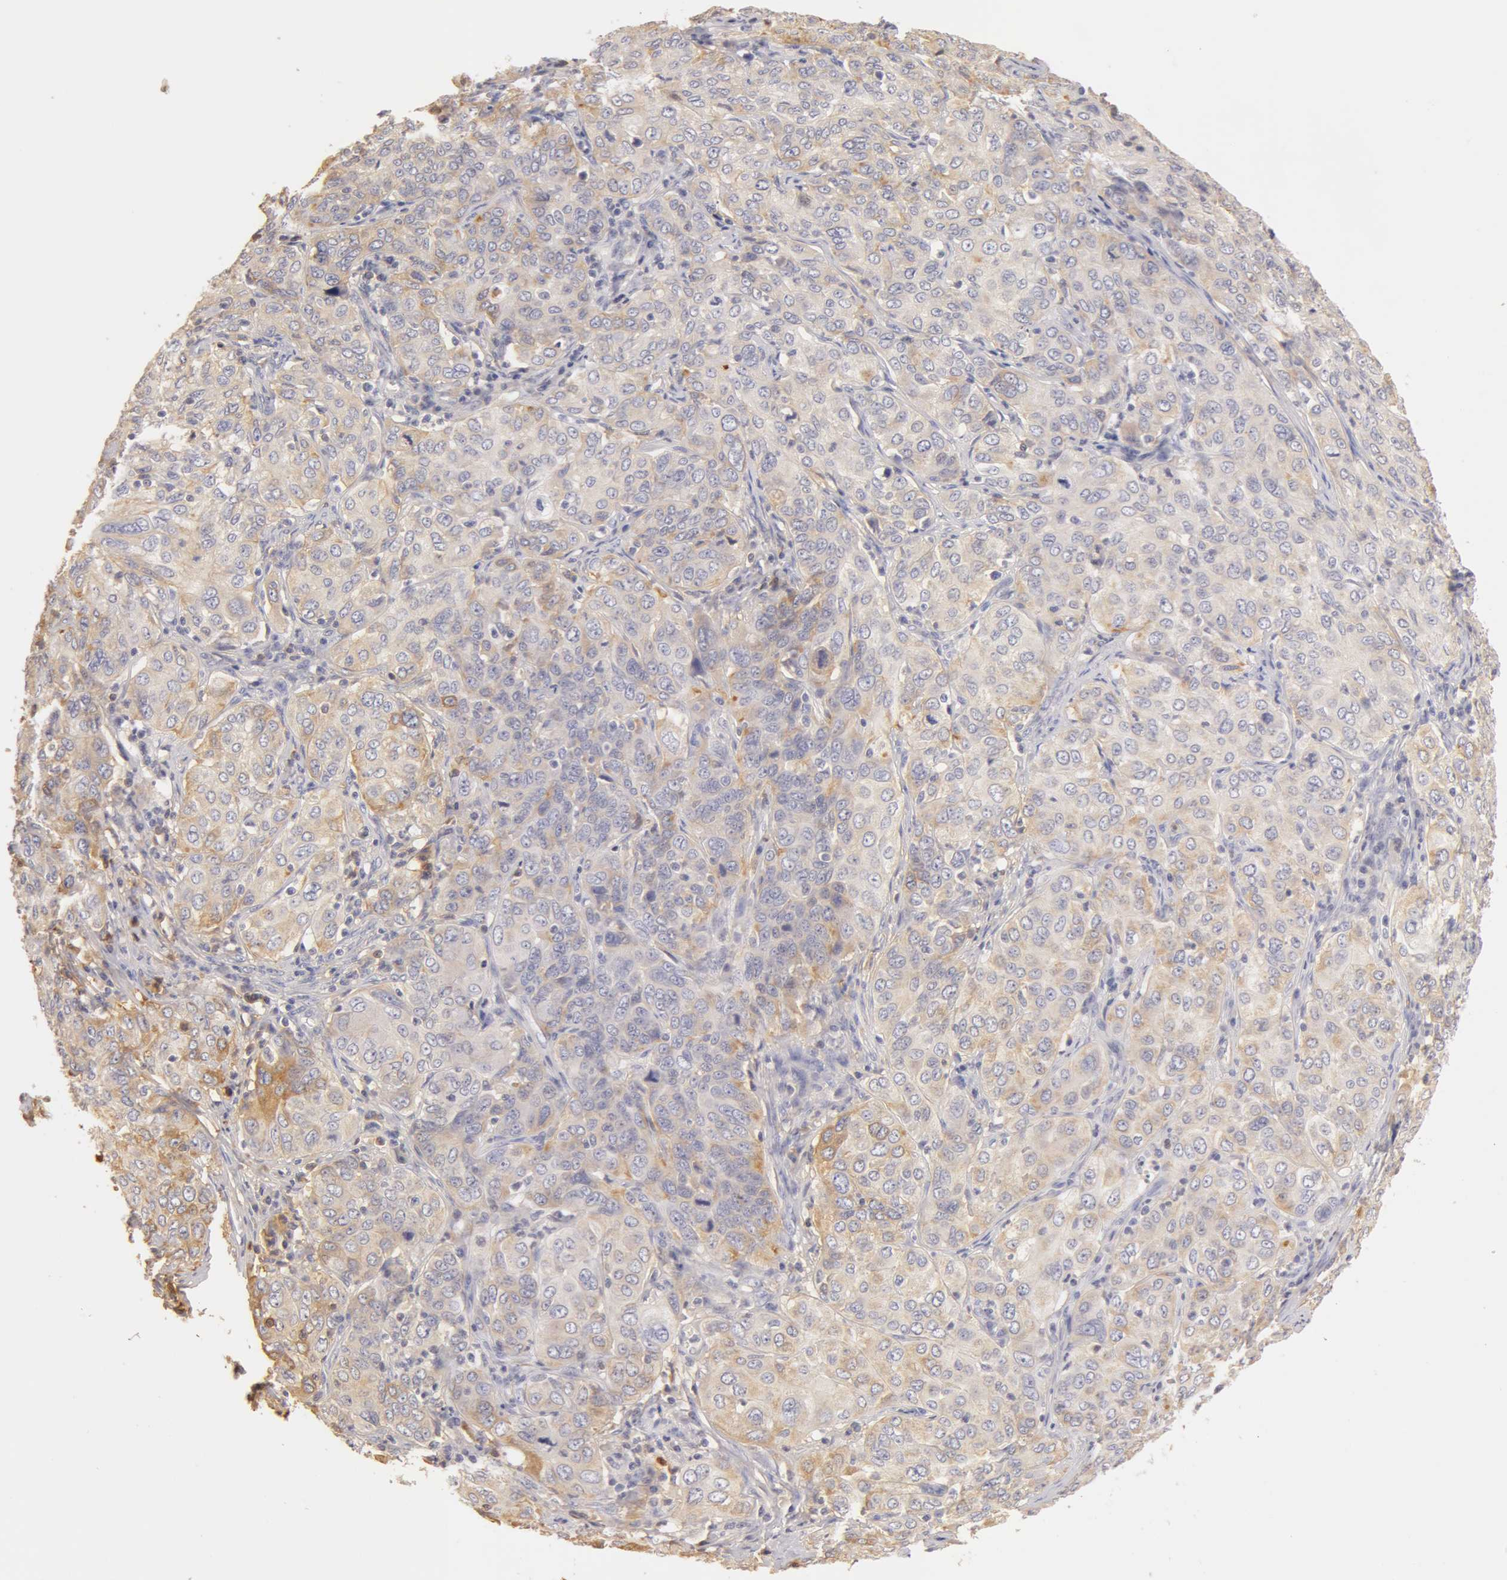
{"staining": {"intensity": "weak", "quantity": ">75%", "location": "cytoplasmic/membranous"}, "tissue": "cervical cancer", "cell_type": "Tumor cells", "image_type": "cancer", "snomed": [{"axis": "morphology", "description": "Squamous cell carcinoma, NOS"}, {"axis": "topography", "description": "Cervix"}], "caption": "Immunohistochemistry (DAB (3,3'-diaminobenzidine)) staining of human cervical cancer reveals weak cytoplasmic/membranous protein expression in approximately >75% of tumor cells. The protein is stained brown, and the nuclei are stained in blue (DAB (3,3'-diaminobenzidine) IHC with brightfield microscopy, high magnification).", "gene": "TF", "patient": {"sex": "female", "age": 38}}